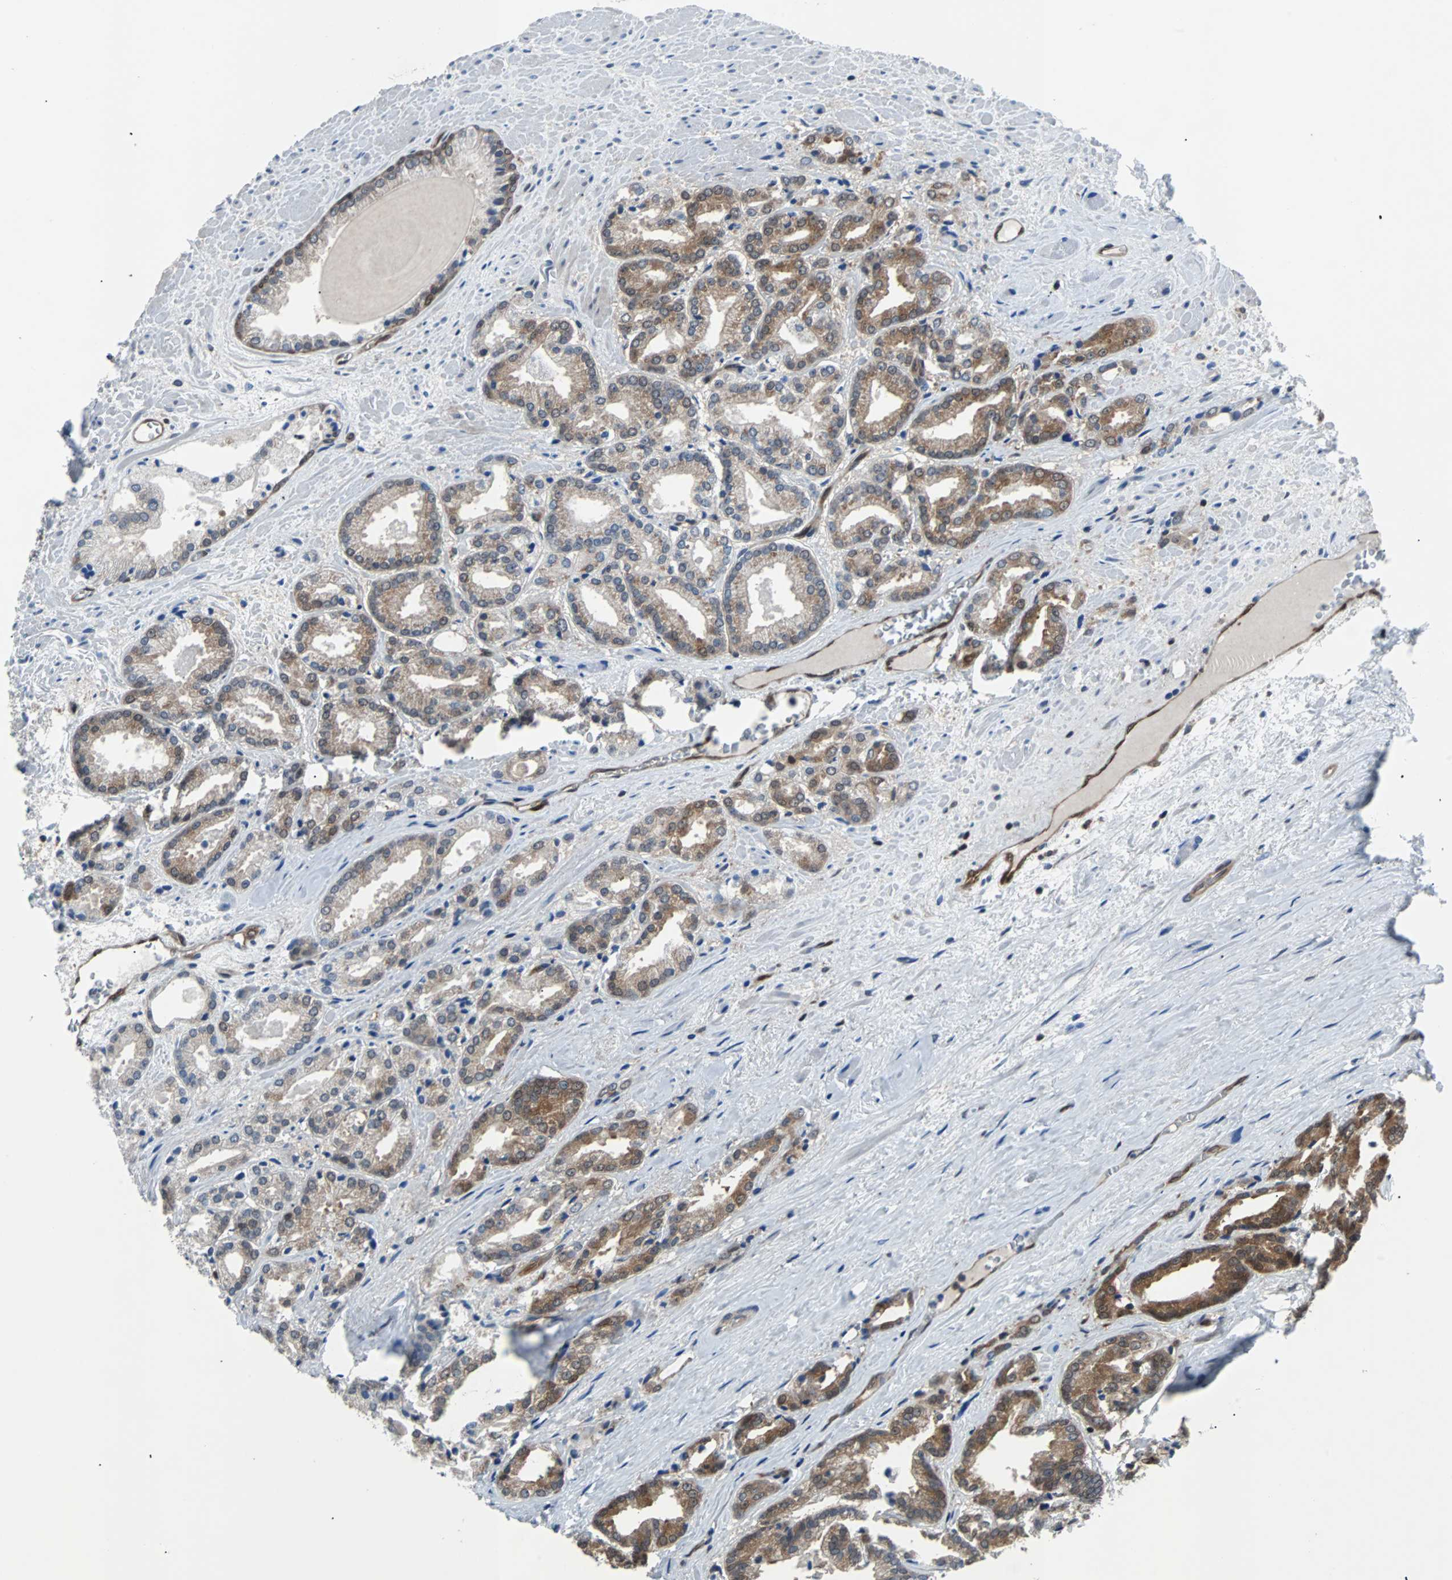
{"staining": {"intensity": "moderate", "quantity": "<25%", "location": "cytoplasmic/membranous,nuclear"}, "tissue": "prostate cancer", "cell_type": "Tumor cells", "image_type": "cancer", "snomed": [{"axis": "morphology", "description": "Adenocarcinoma, Low grade"}, {"axis": "topography", "description": "Prostate"}], "caption": "Human prostate cancer (adenocarcinoma (low-grade)) stained with a protein marker reveals moderate staining in tumor cells.", "gene": "MAP2K6", "patient": {"sex": "male", "age": 59}}